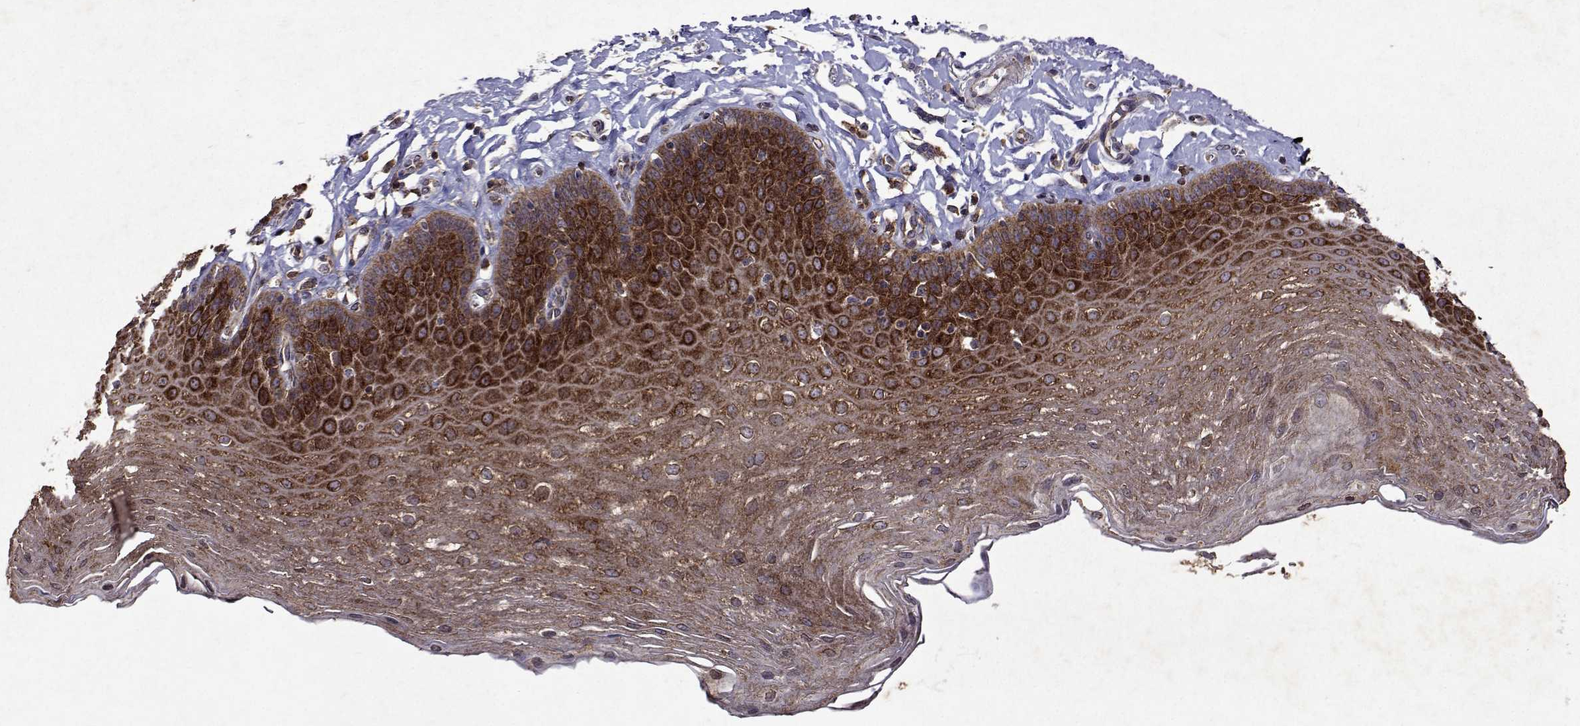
{"staining": {"intensity": "strong", "quantity": ">75%", "location": "cytoplasmic/membranous"}, "tissue": "esophagus", "cell_type": "Squamous epithelial cells", "image_type": "normal", "snomed": [{"axis": "morphology", "description": "Normal tissue, NOS"}, {"axis": "topography", "description": "Esophagus"}], "caption": "Protein staining by immunohistochemistry (IHC) shows strong cytoplasmic/membranous positivity in about >75% of squamous epithelial cells in normal esophagus.", "gene": "TARBP2", "patient": {"sex": "female", "age": 81}}